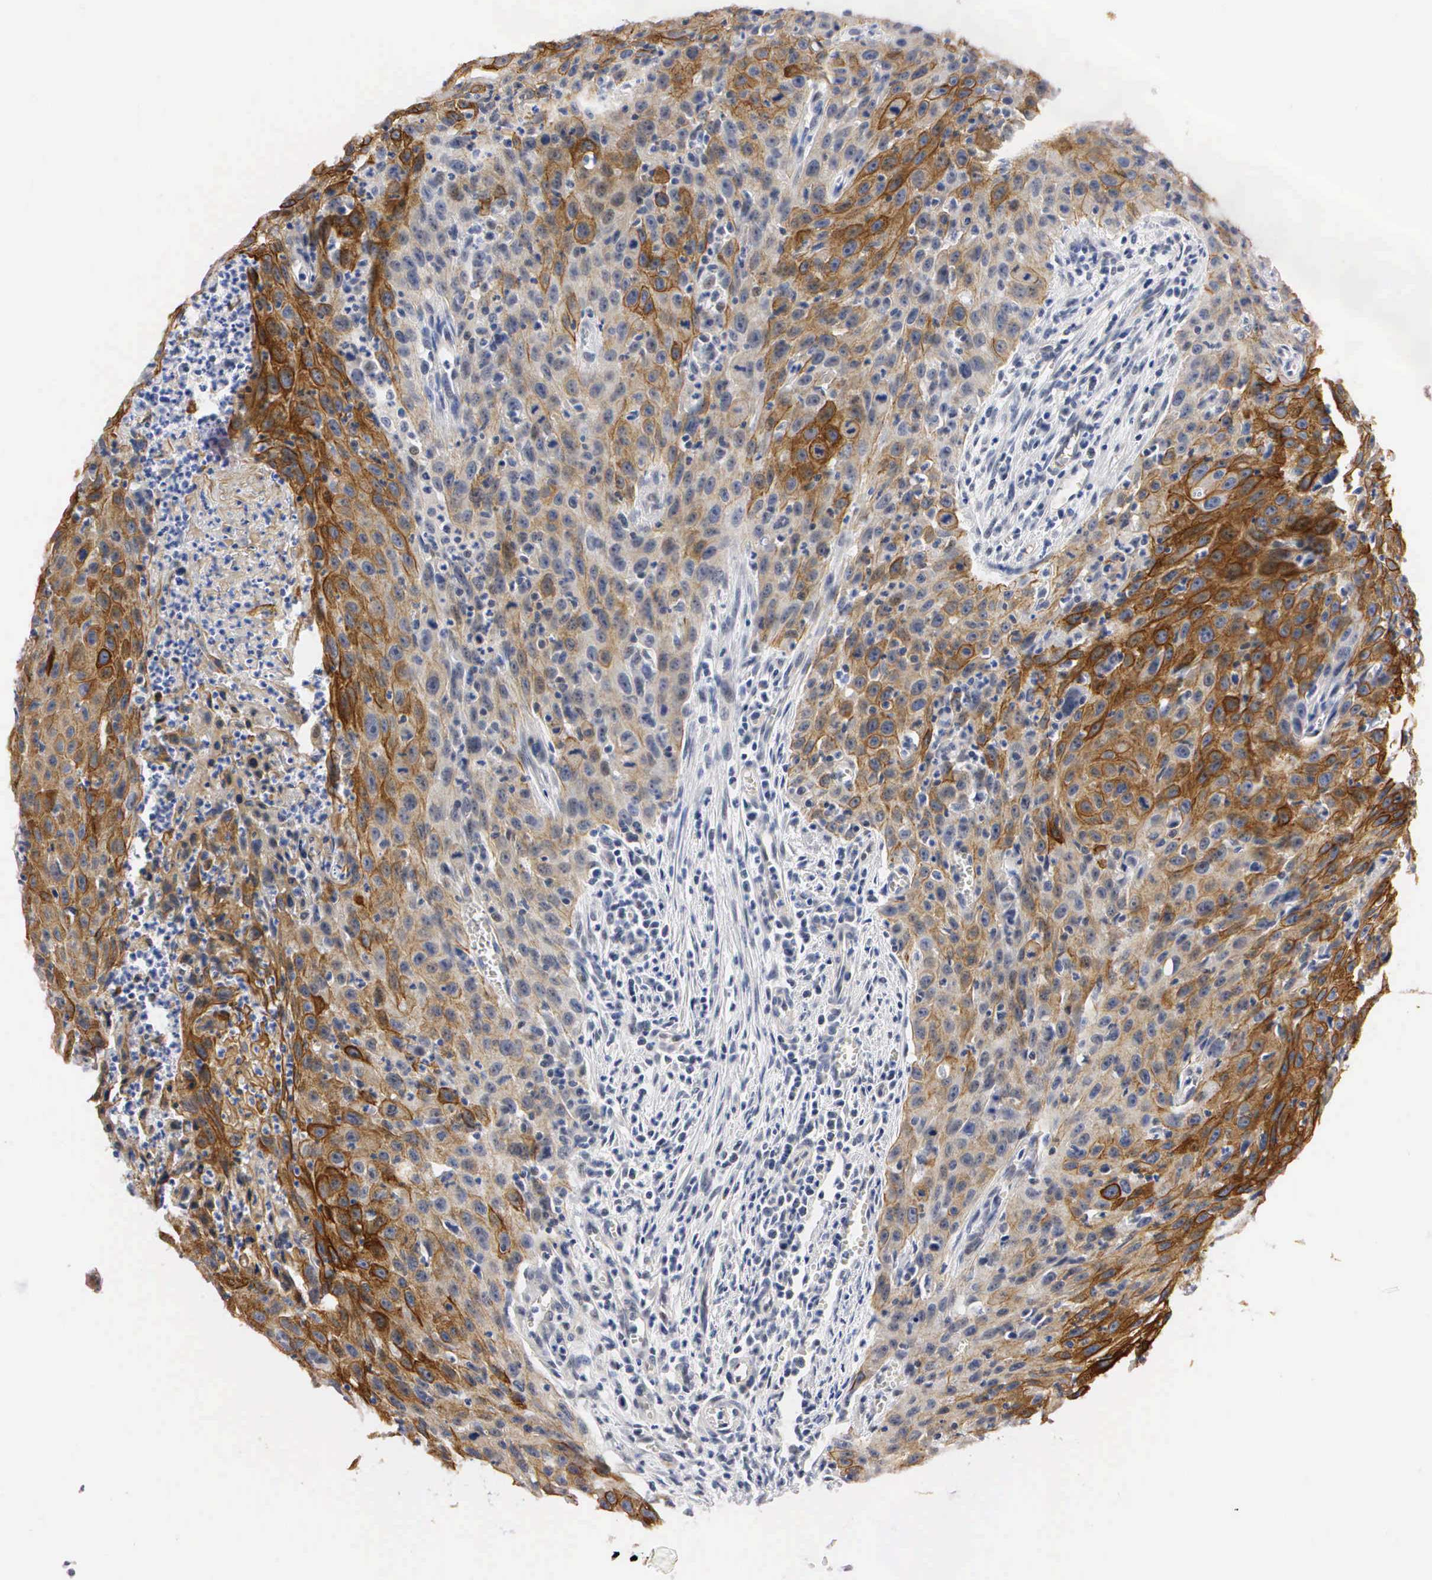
{"staining": {"intensity": "moderate", "quantity": "25%-75%", "location": "cytoplasmic/membranous"}, "tissue": "urothelial cancer", "cell_type": "Tumor cells", "image_type": "cancer", "snomed": [{"axis": "morphology", "description": "Urothelial carcinoma, High grade"}, {"axis": "topography", "description": "Urinary bladder"}], "caption": "A medium amount of moderate cytoplasmic/membranous positivity is present in about 25%-75% of tumor cells in urothelial carcinoma (high-grade) tissue.", "gene": "PGR", "patient": {"sex": "male", "age": 66}}